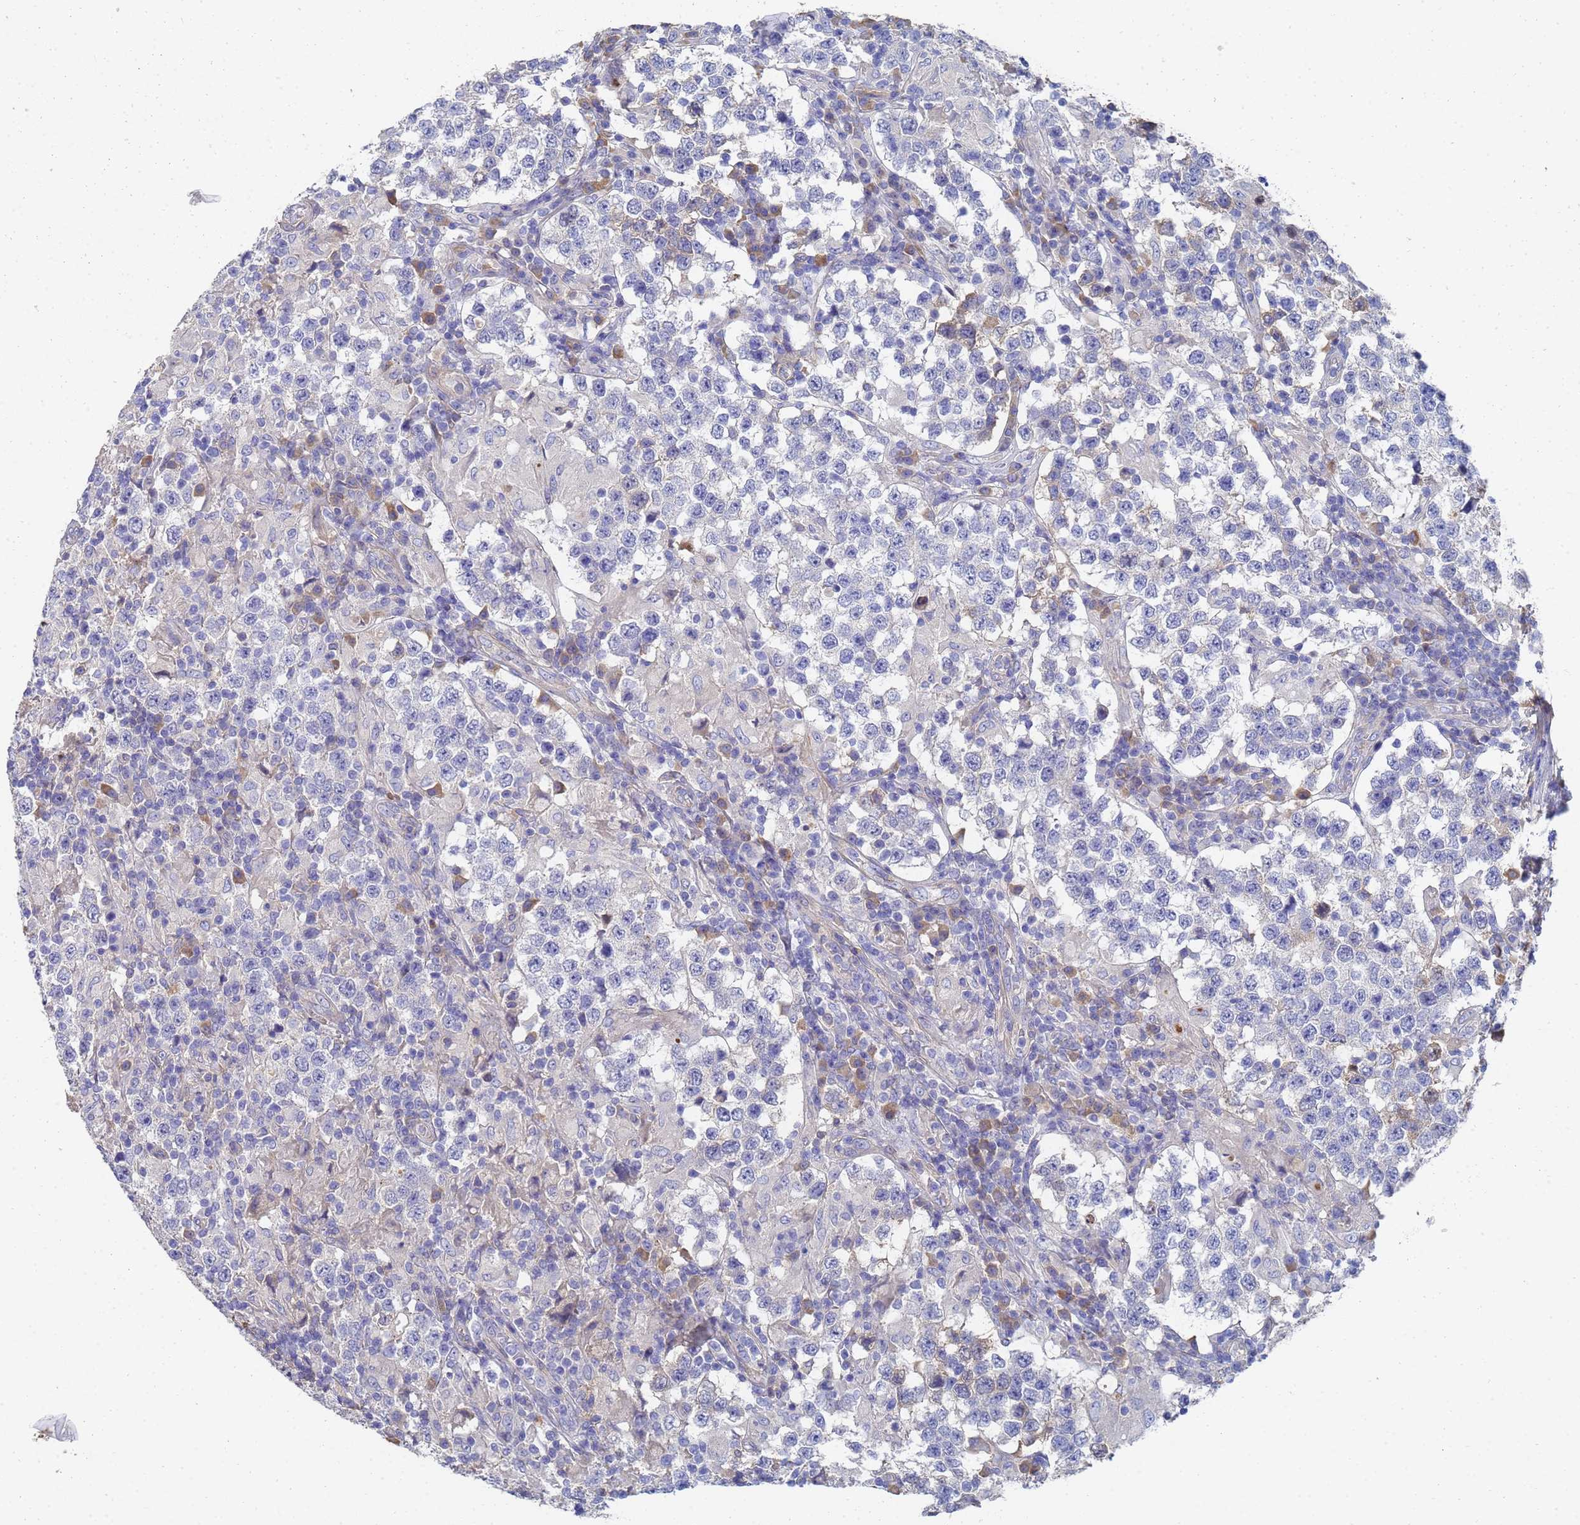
{"staining": {"intensity": "negative", "quantity": "none", "location": "none"}, "tissue": "testis cancer", "cell_type": "Tumor cells", "image_type": "cancer", "snomed": [{"axis": "morphology", "description": "Seminoma, NOS"}, {"axis": "morphology", "description": "Carcinoma, Embryonal, NOS"}, {"axis": "topography", "description": "Testis"}], "caption": "A photomicrograph of testis embryonal carcinoma stained for a protein reveals no brown staining in tumor cells.", "gene": "LBX2", "patient": {"sex": "male", "age": 41}}